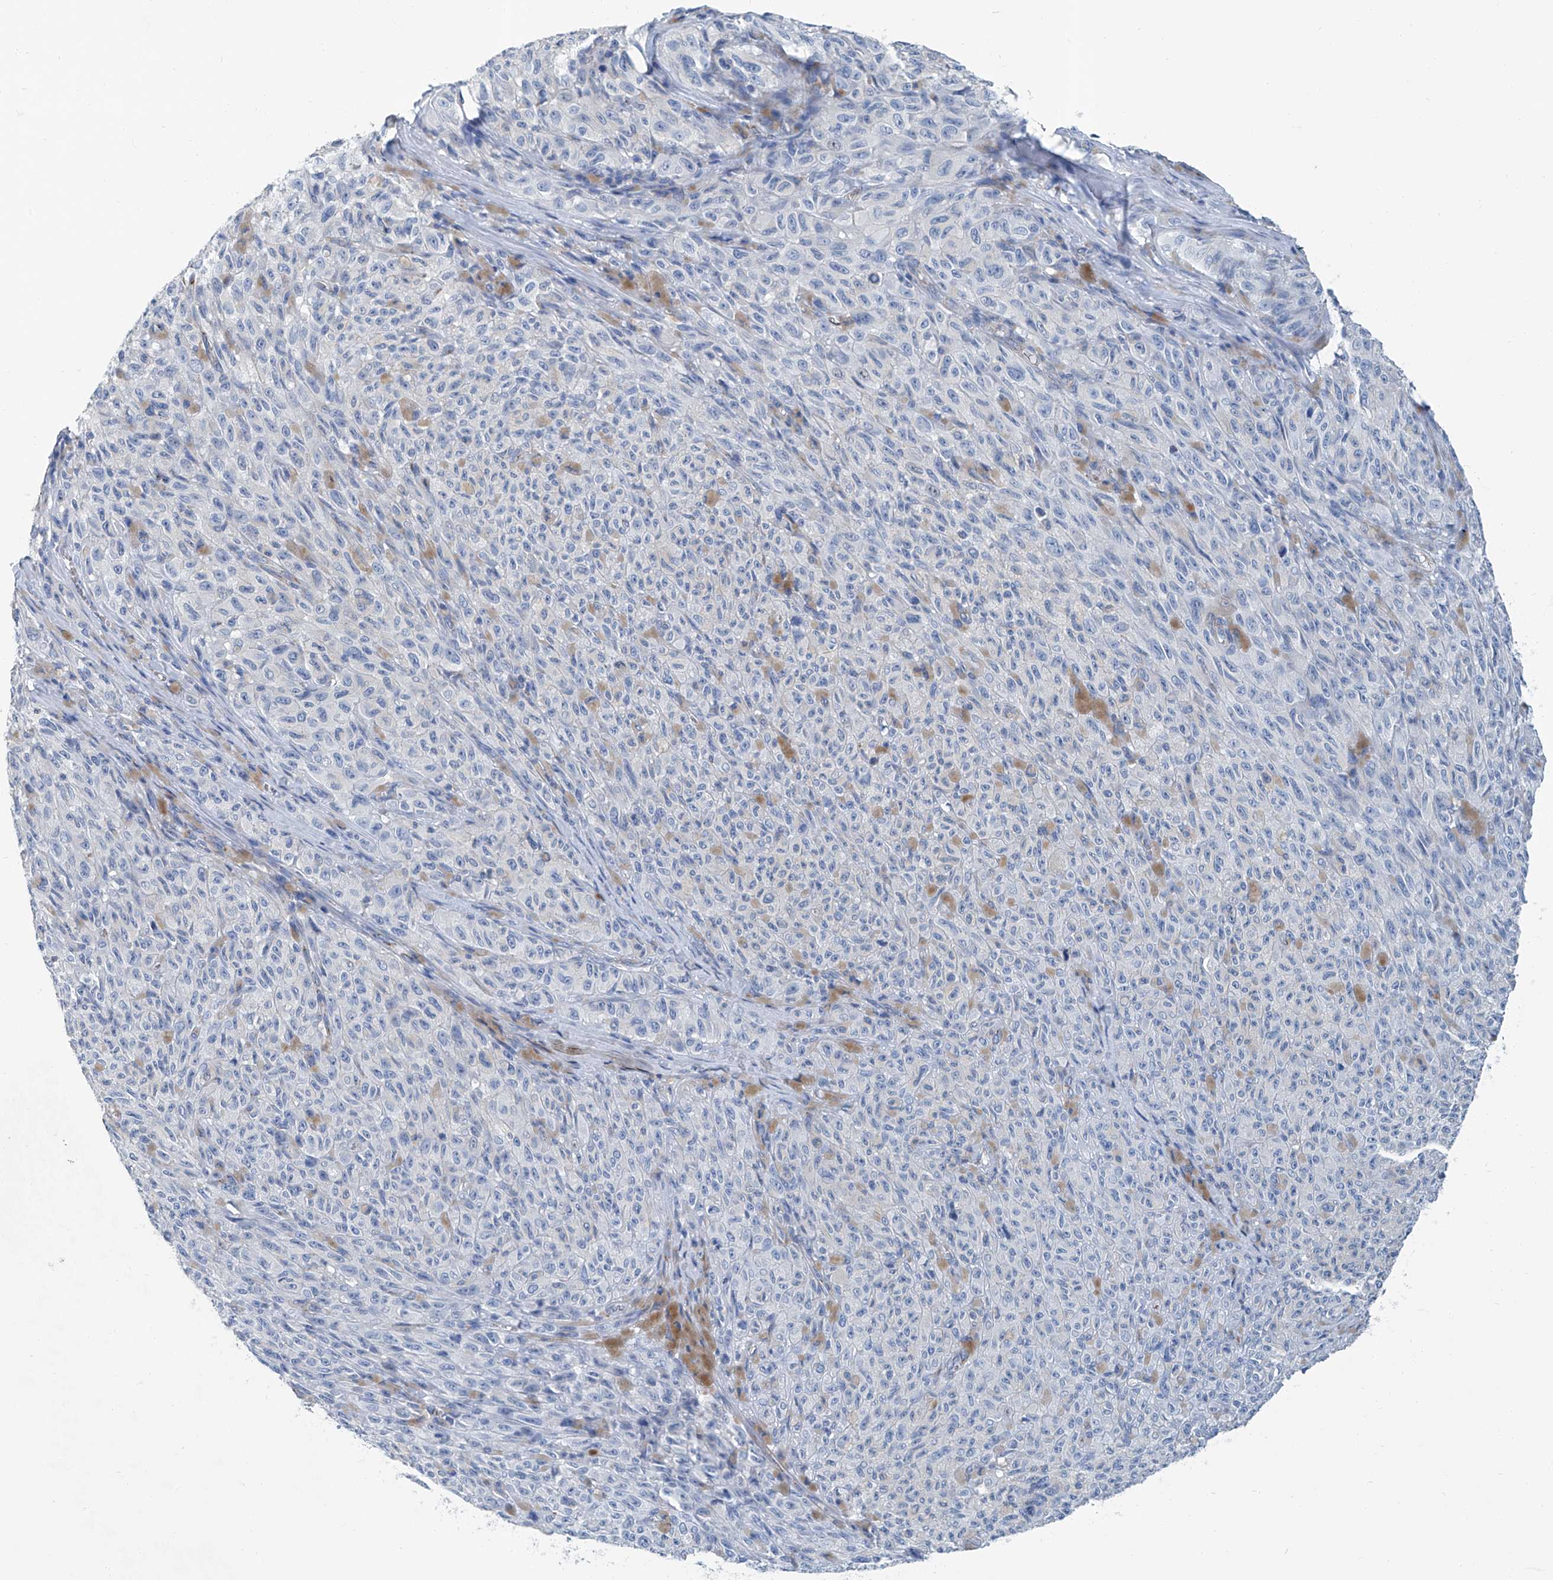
{"staining": {"intensity": "negative", "quantity": "none", "location": "none"}, "tissue": "melanoma", "cell_type": "Tumor cells", "image_type": "cancer", "snomed": [{"axis": "morphology", "description": "Malignant melanoma, NOS"}, {"axis": "topography", "description": "Skin"}], "caption": "Melanoma stained for a protein using immunohistochemistry shows no expression tumor cells.", "gene": "MT-ND1", "patient": {"sex": "female", "age": 82}}